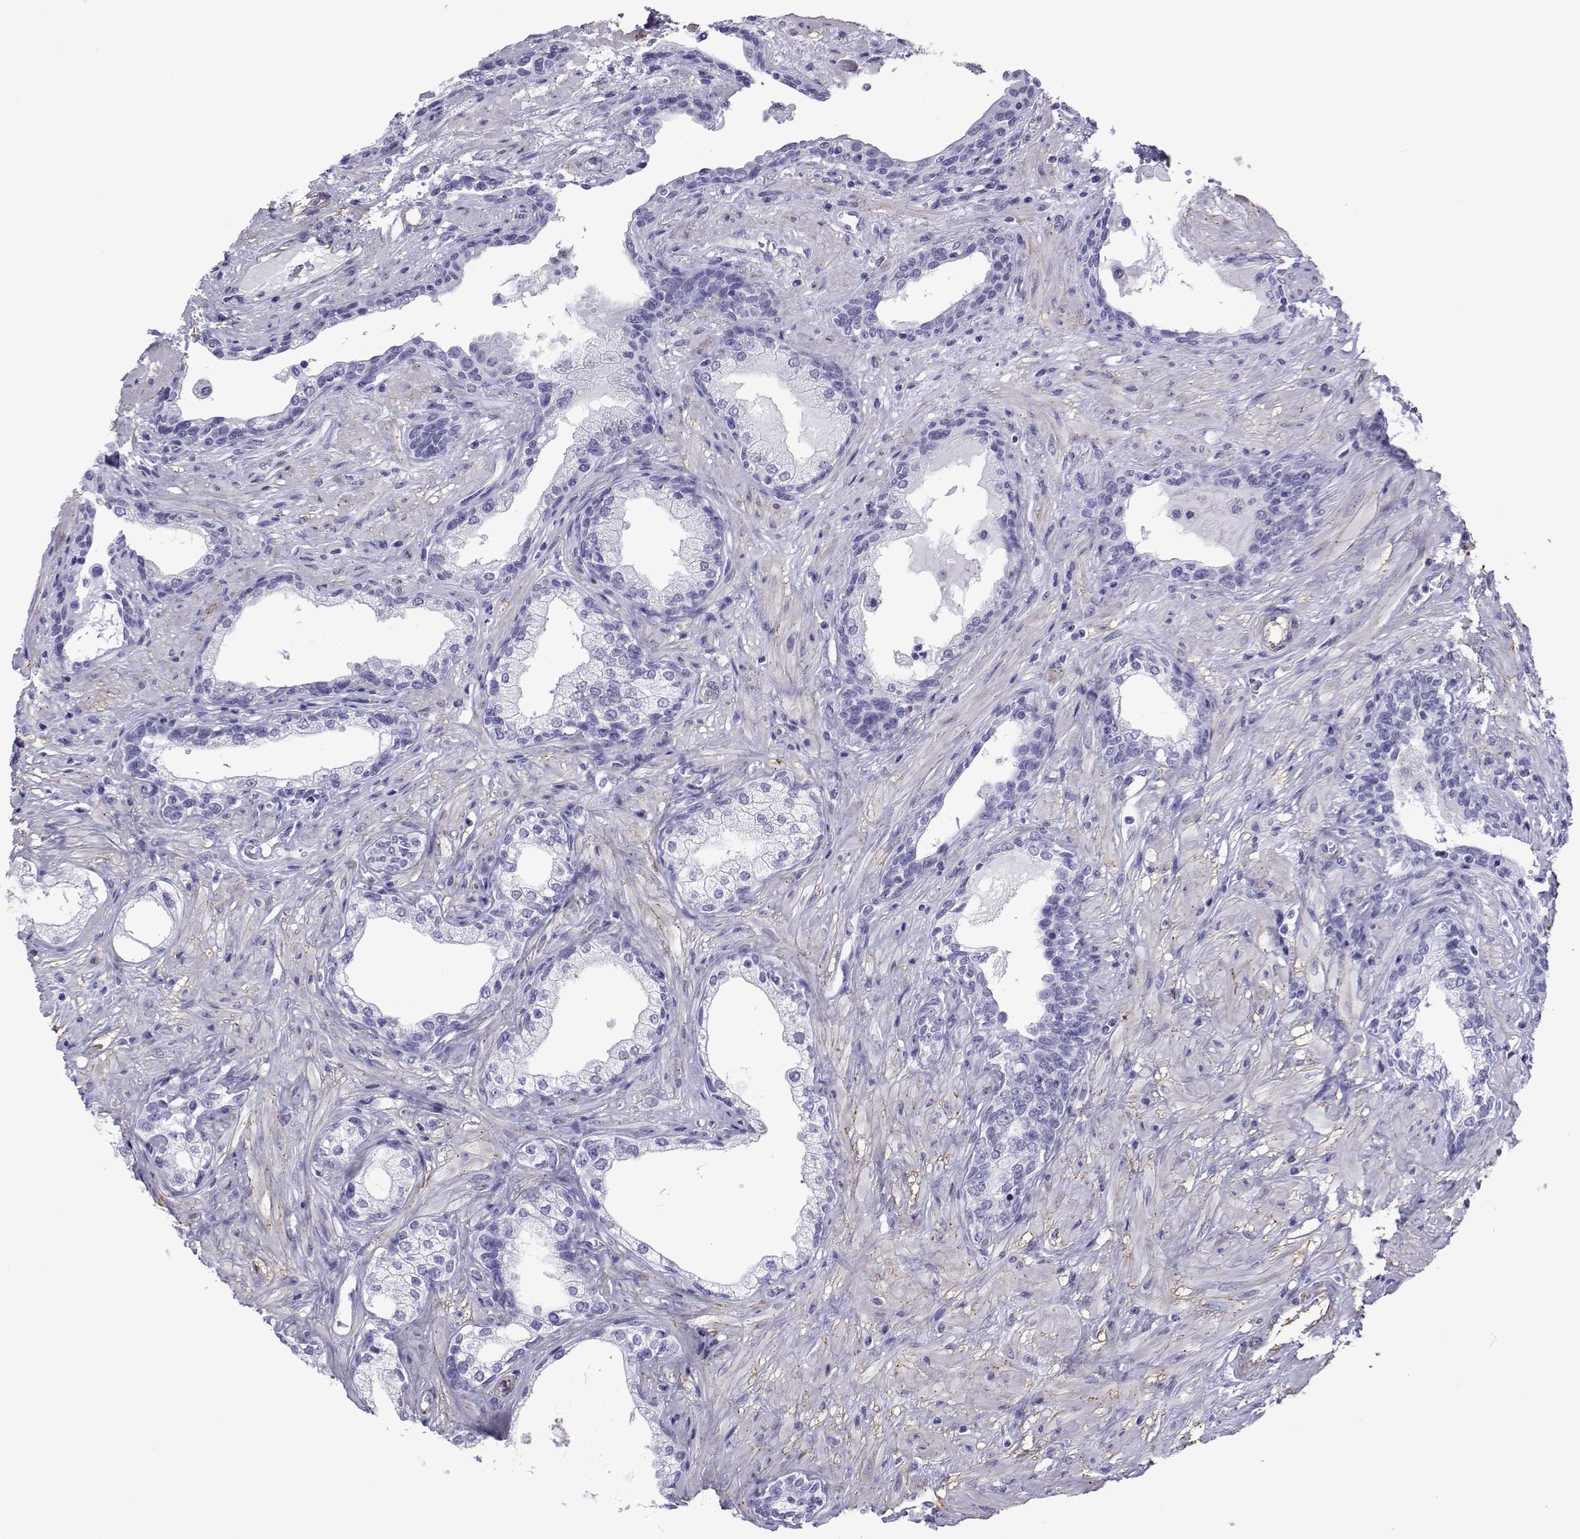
{"staining": {"intensity": "negative", "quantity": "none", "location": "none"}, "tissue": "prostate", "cell_type": "Glandular cells", "image_type": "normal", "snomed": [{"axis": "morphology", "description": "Normal tissue, NOS"}, {"axis": "topography", "description": "Prostate"}], "caption": "Glandular cells show no significant expression in normal prostate. (DAB (3,3'-diaminobenzidine) immunohistochemistry (IHC) with hematoxylin counter stain).", "gene": "SPANXA1", "patient": {"sex": "male", "age": 63}}